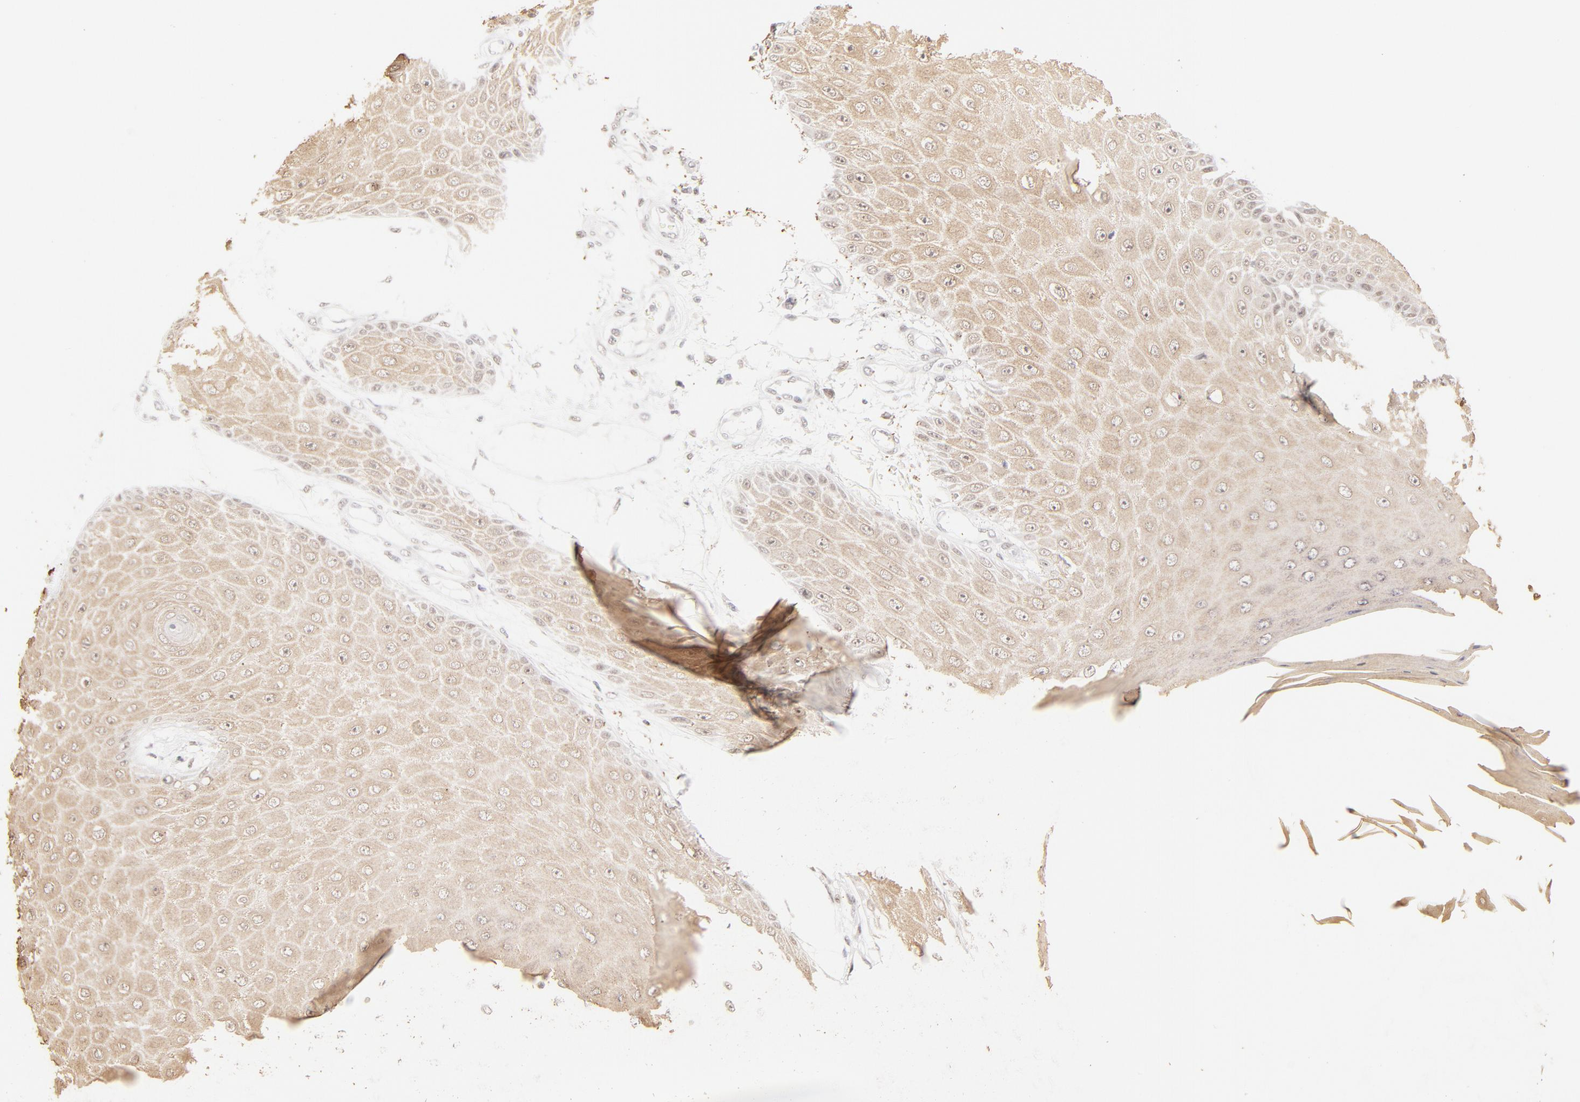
{"staining": {"intensity": "weak", "quantity": ">75%", "location": "cytoplasmic/membranous"}, "tissue": "skin cancer", "cell_type": "Tumor cells", "image_type": "cancer", "snomed": [{"axis": "morphology", "description": "Squamous cell carcinoma, NOS"}, {"axis": "topography", "description": "Skin"}], "caption": "Skin cancer (squamous cell carcinoma) stained with a protein marker reveals weak staining in tumor cells.", "gene": "PBX3", "patient": {"sex": "female", "age": 40}}